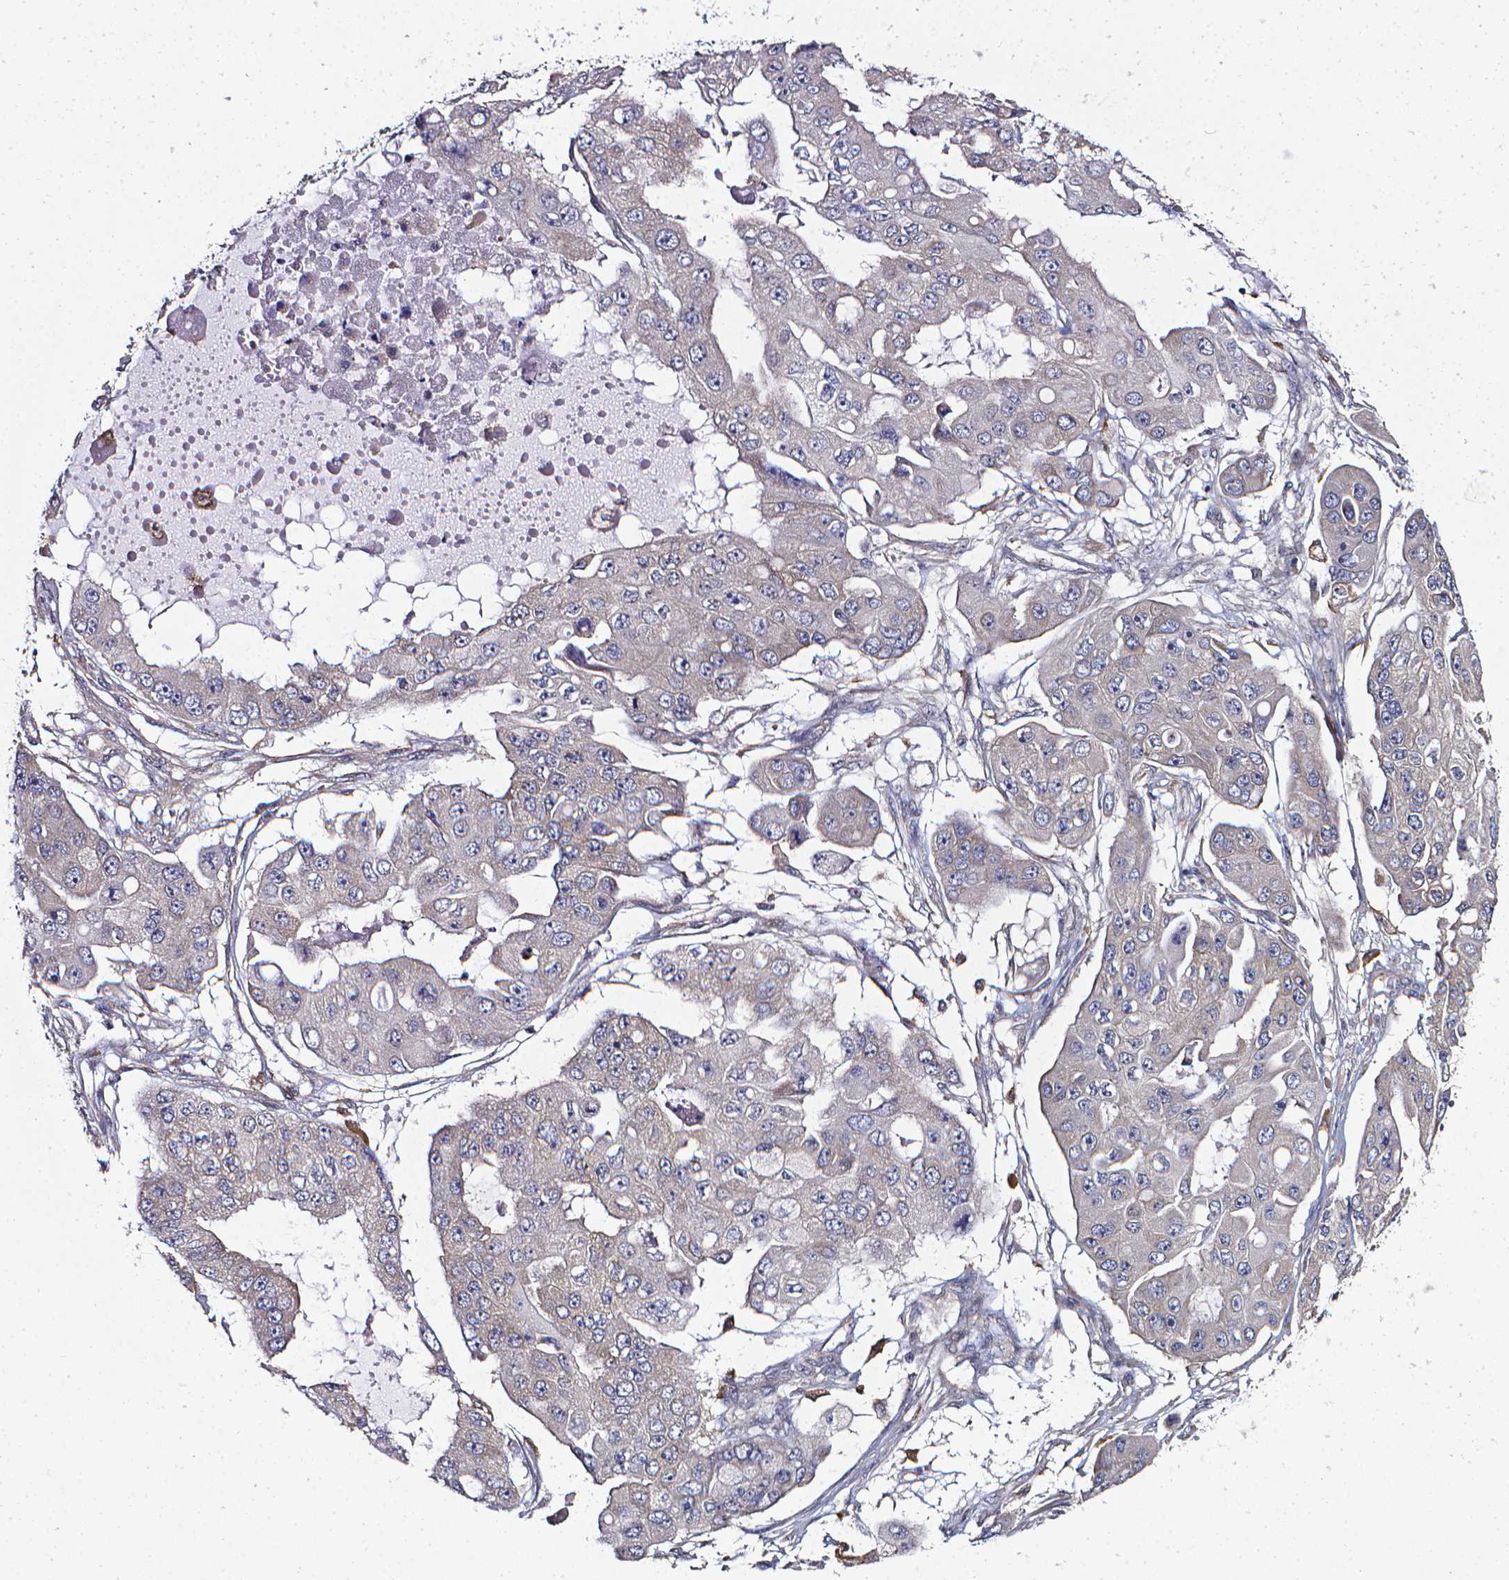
{"staining": {"intensity": "negative", "quantity": "none", "location": "none"}, "tissue": "ovarian cancer", "cell_type": "Tumor cells", "image_type": "cancer", "snomed": [{"axis": "morphology", "description": "Cystadenocarcinoma, serous, NOS"}, {"axis": "topography", "description": "Ovary"}], "caption": "DAB (3,3'-diaminobenzidine) immunohistochemical staining of ovarian cancer (serous cystadenocarcinoma) shows no significant expression in tumor cells. (DAB (3,3'-diaminobenzidine) immunohistochemistry, high magnification).", "gene": "PRAG1", "patient": {"sex": "female", "age": 56}}